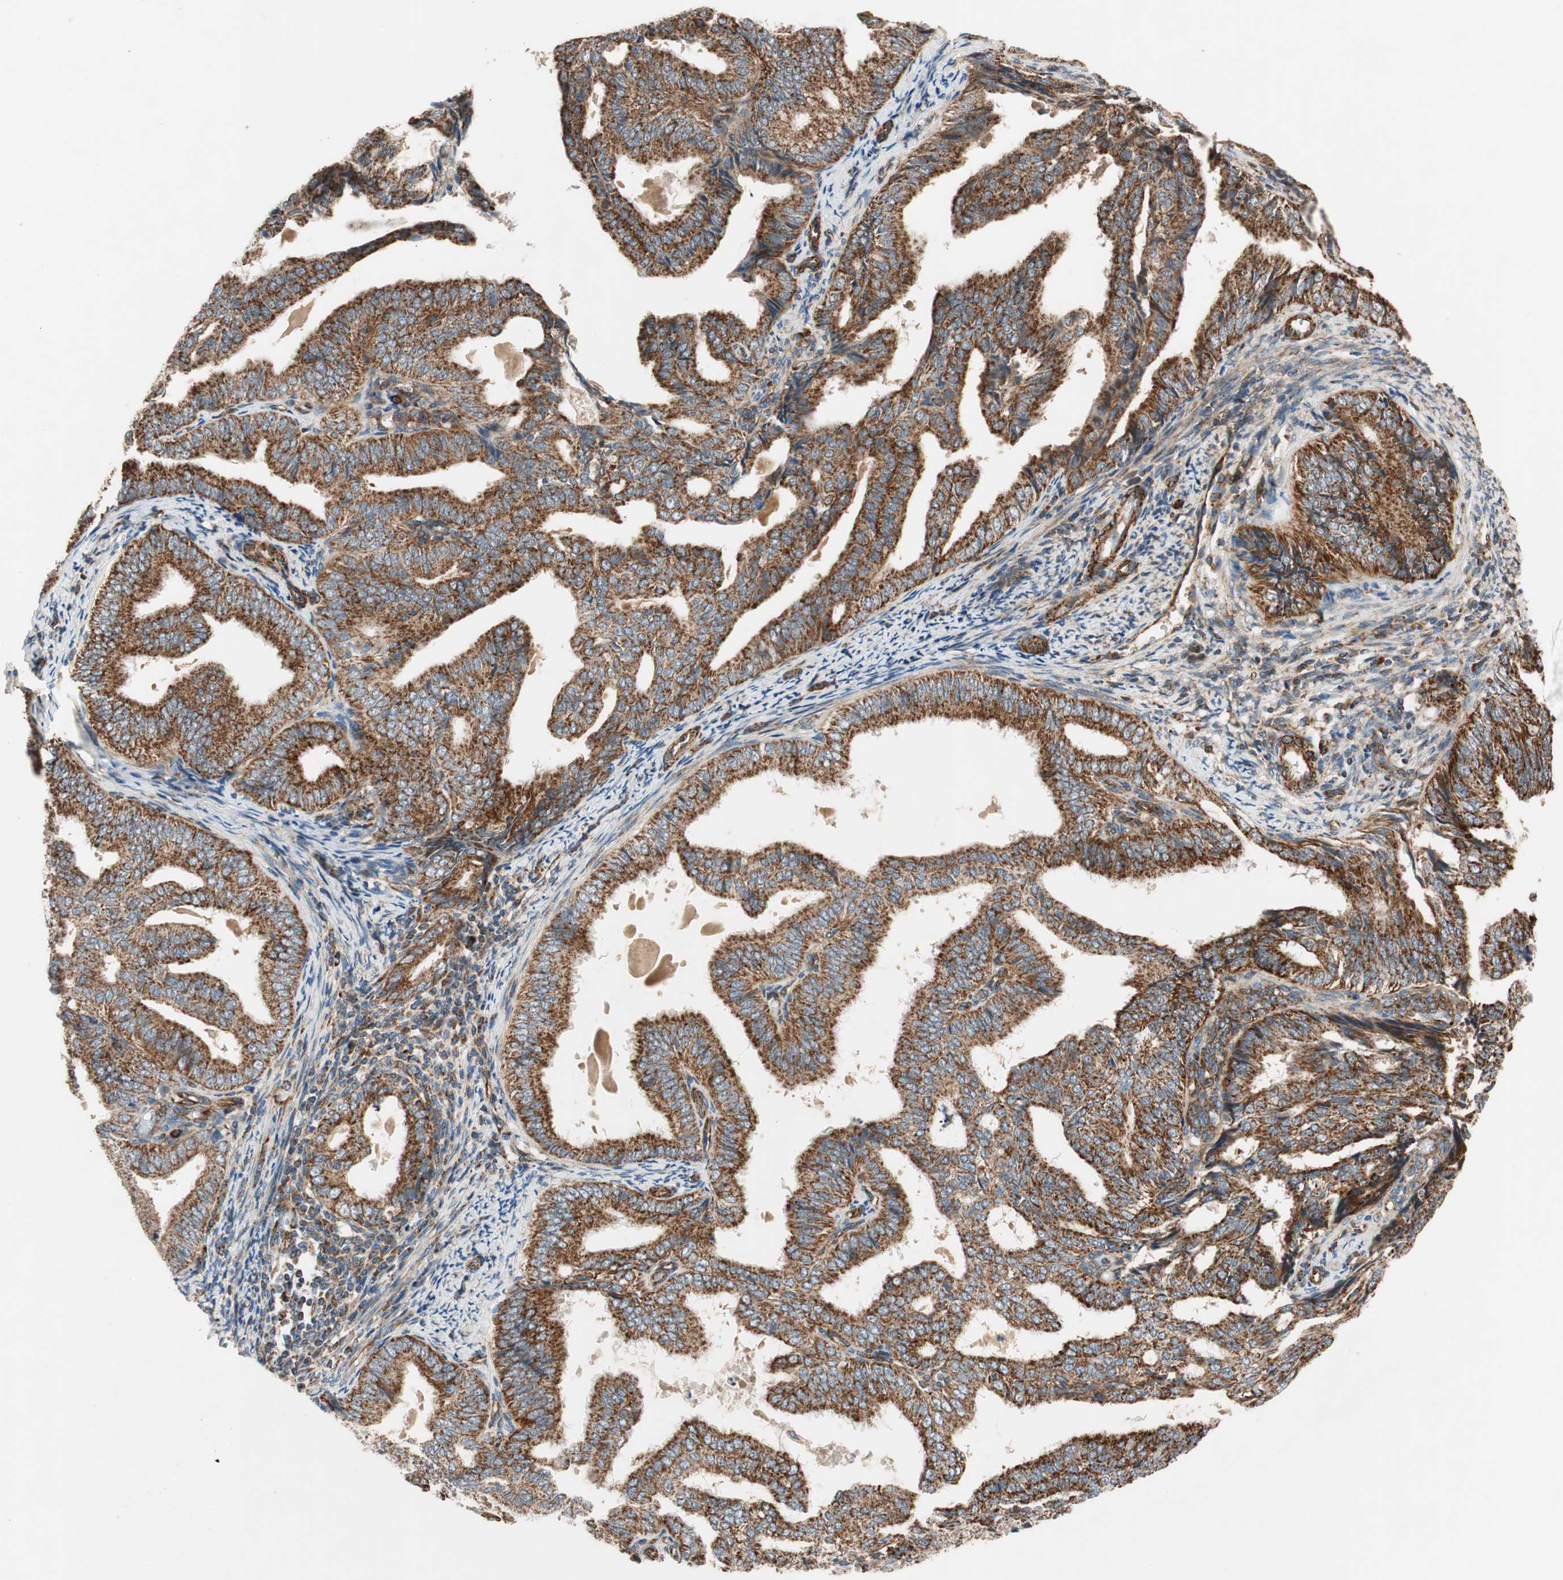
{"staining": {"intensity": "strong", "quantity": ">75%", "location": "cytoplasmic/membranous"}, "tissue": "endometrial cancer", "cell_type": "Tumor cells", "image_type": "cancer", "snomed": [{"axis": "morphology", "description": "Adenocarcinoma, NOS"}, {"axis": "topography", "description": "Endometrium"}], "caption": "Endometrial cancer (adenocarcinoma) stained for a protein displays strong cytoplasmic/membranous positivity in tumor cells. The protein of interest is stained brown, and the nuclei are stained in blue (DAB IHC with brightfield microscopy, high magnification).", "gene": "AKAP1", "patient": {"sex": "female", "age": 58}}